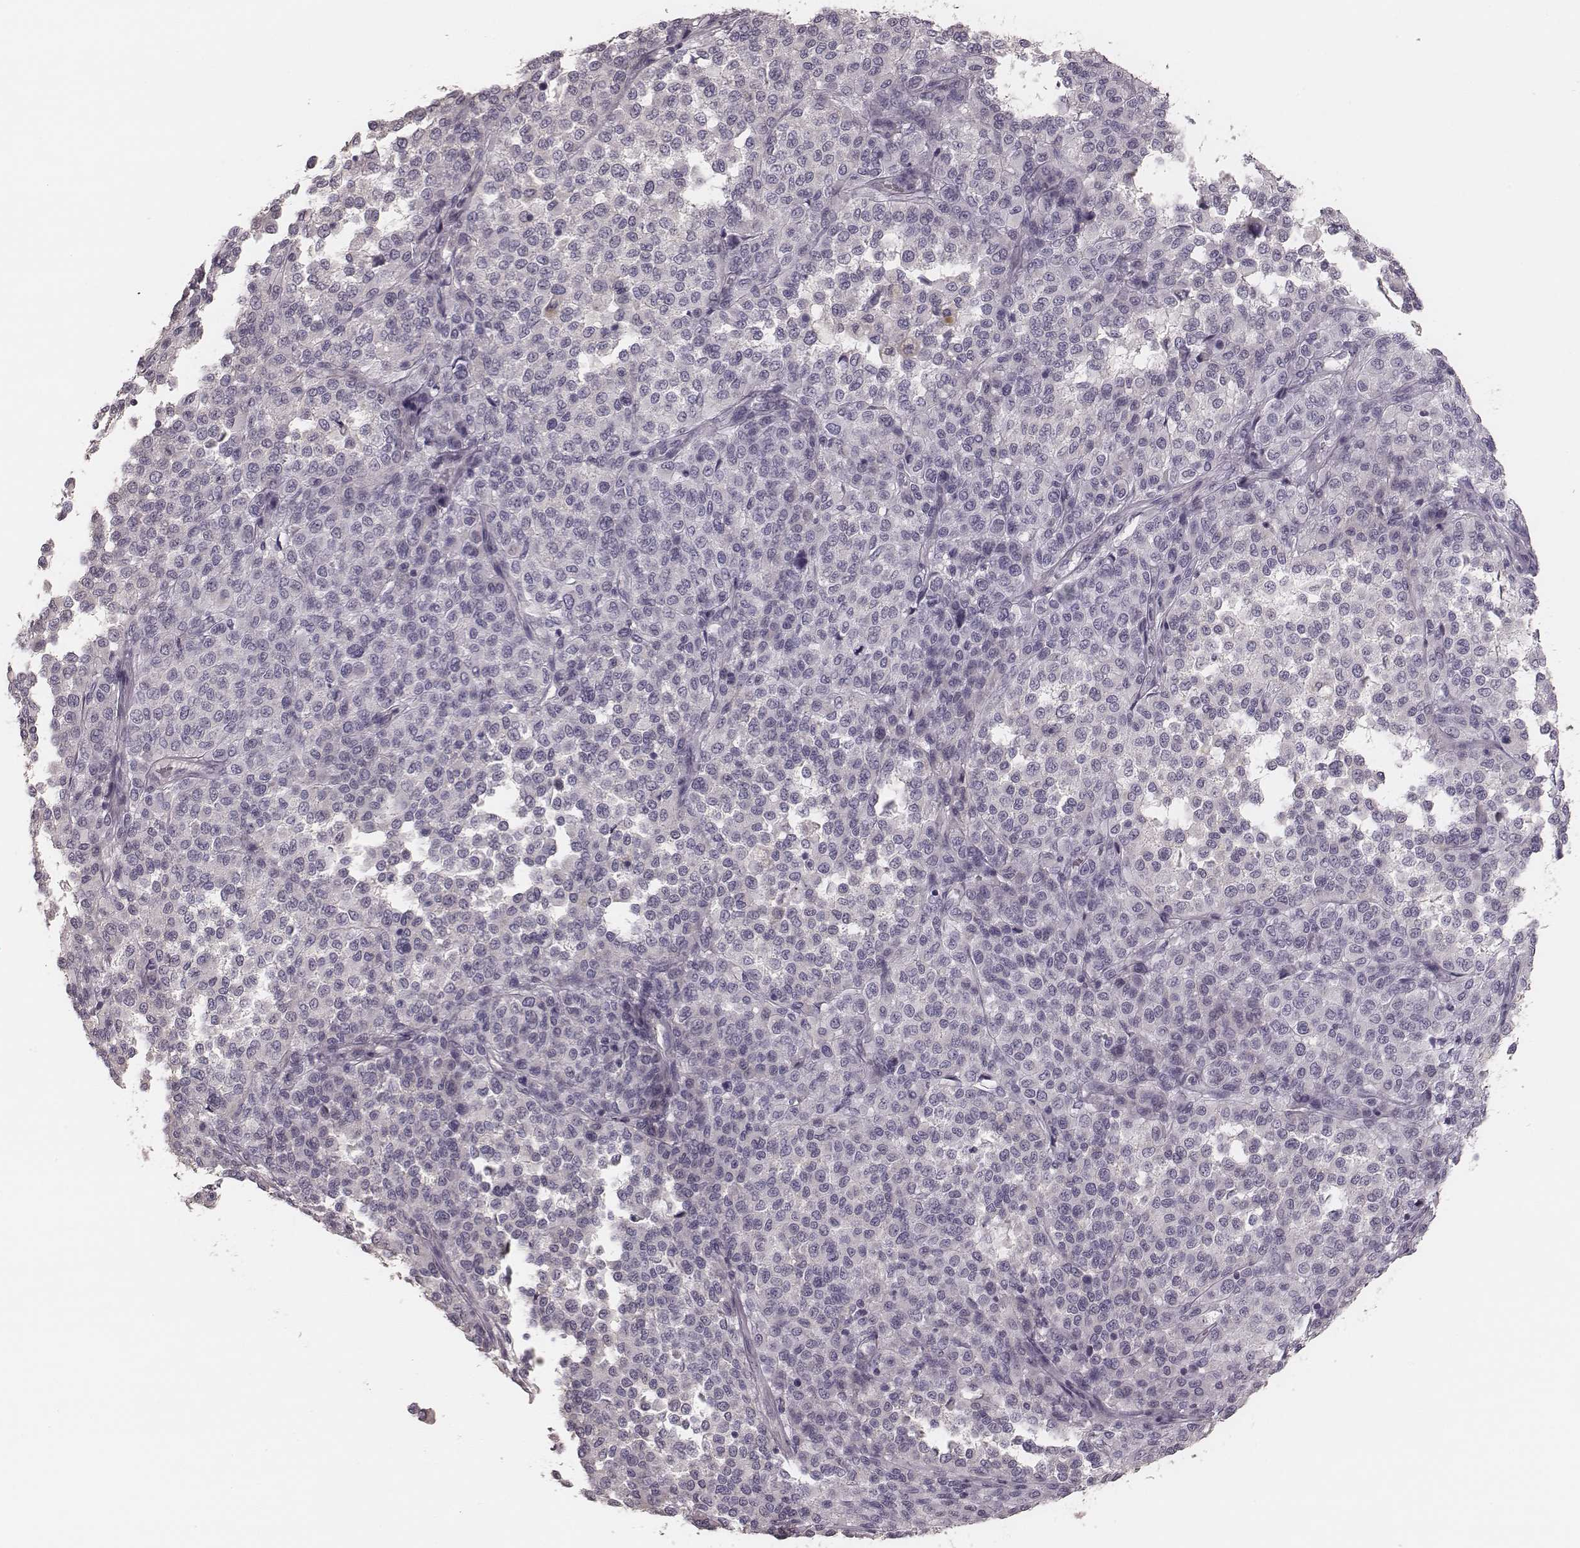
{"staining": {"intensity": "negative", "quantity": "none", "location": "none"}, "tissue": "melanoma", "cell_type": "Tumor cells", "image_type": "cancer", "snomed": [{"axis": "morphology", "description": "Malignant melanoma, Metastatic site"}, {"axis": "topography", "description": "Pancreas"}], "caption": "The immunohistochemistry (IHC) micrograph has no significant expression in tumor cells of malignant melanoma (metastatic site) tissue.", "gene": "ZP4", "patient": {"sex": "female", "age": 30}}